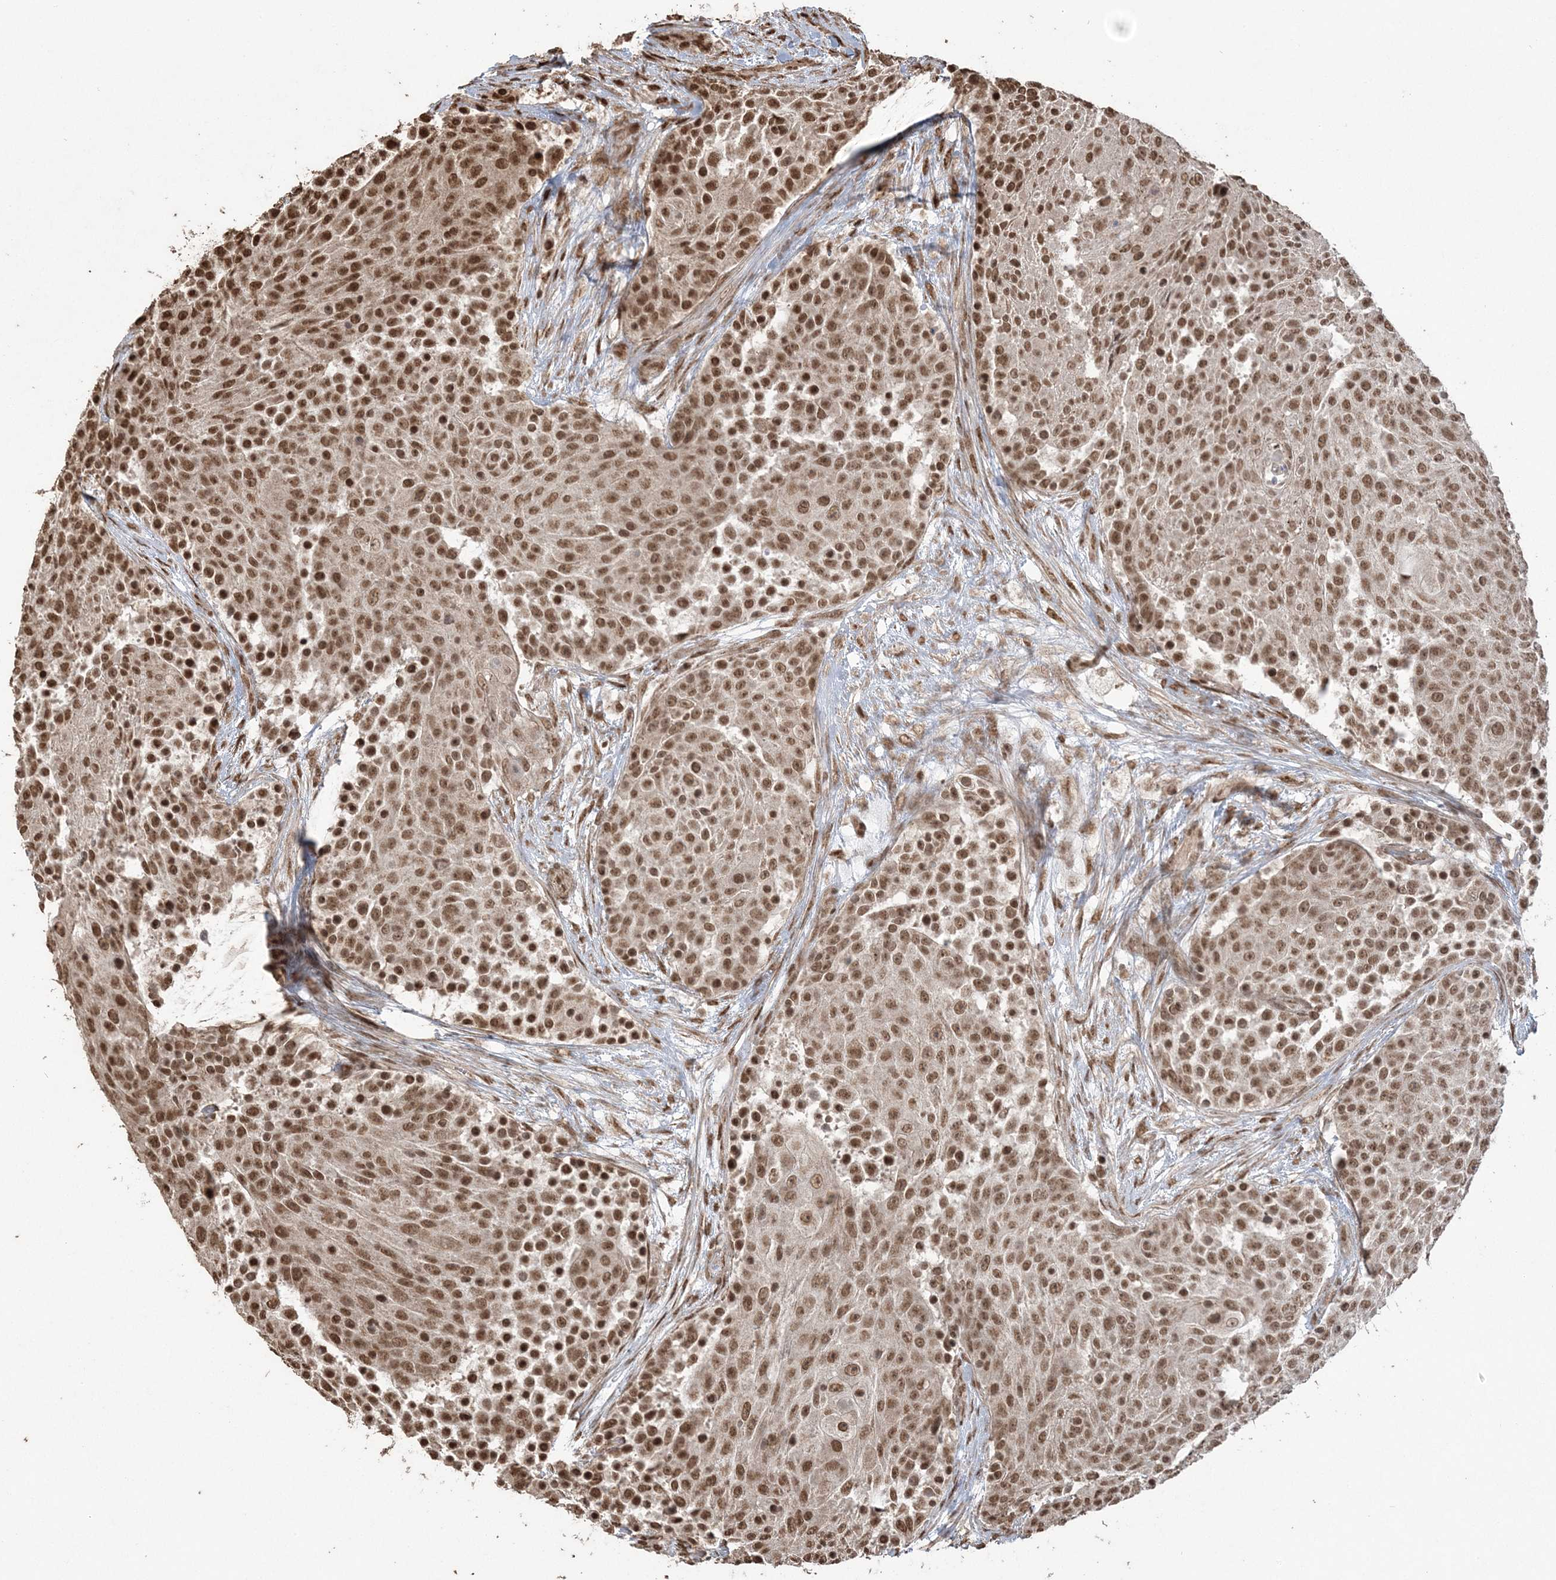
{"staining": {"intensity": "strong", "quantity": ">75%", "location": "nuclear"}, "tissue": "urothelial cancer", "cell_type": "Tumor cells", "image_type": "cancer", "snomed": [{"axis": "morphology", "description": "Urothelial carcinoma, High grade"}, {"axis": "topography", "description": "Urinary bladder"}], "caption": "Urothelial cancer stained with DAB (3,3'-diaminobenzidine) immunohistochemistry shows high levels of strong nuclear positivity in approximately >75% of tumor cells.", "gene": "ZNF839", "patient": {"sex": "female", "age": 63}}